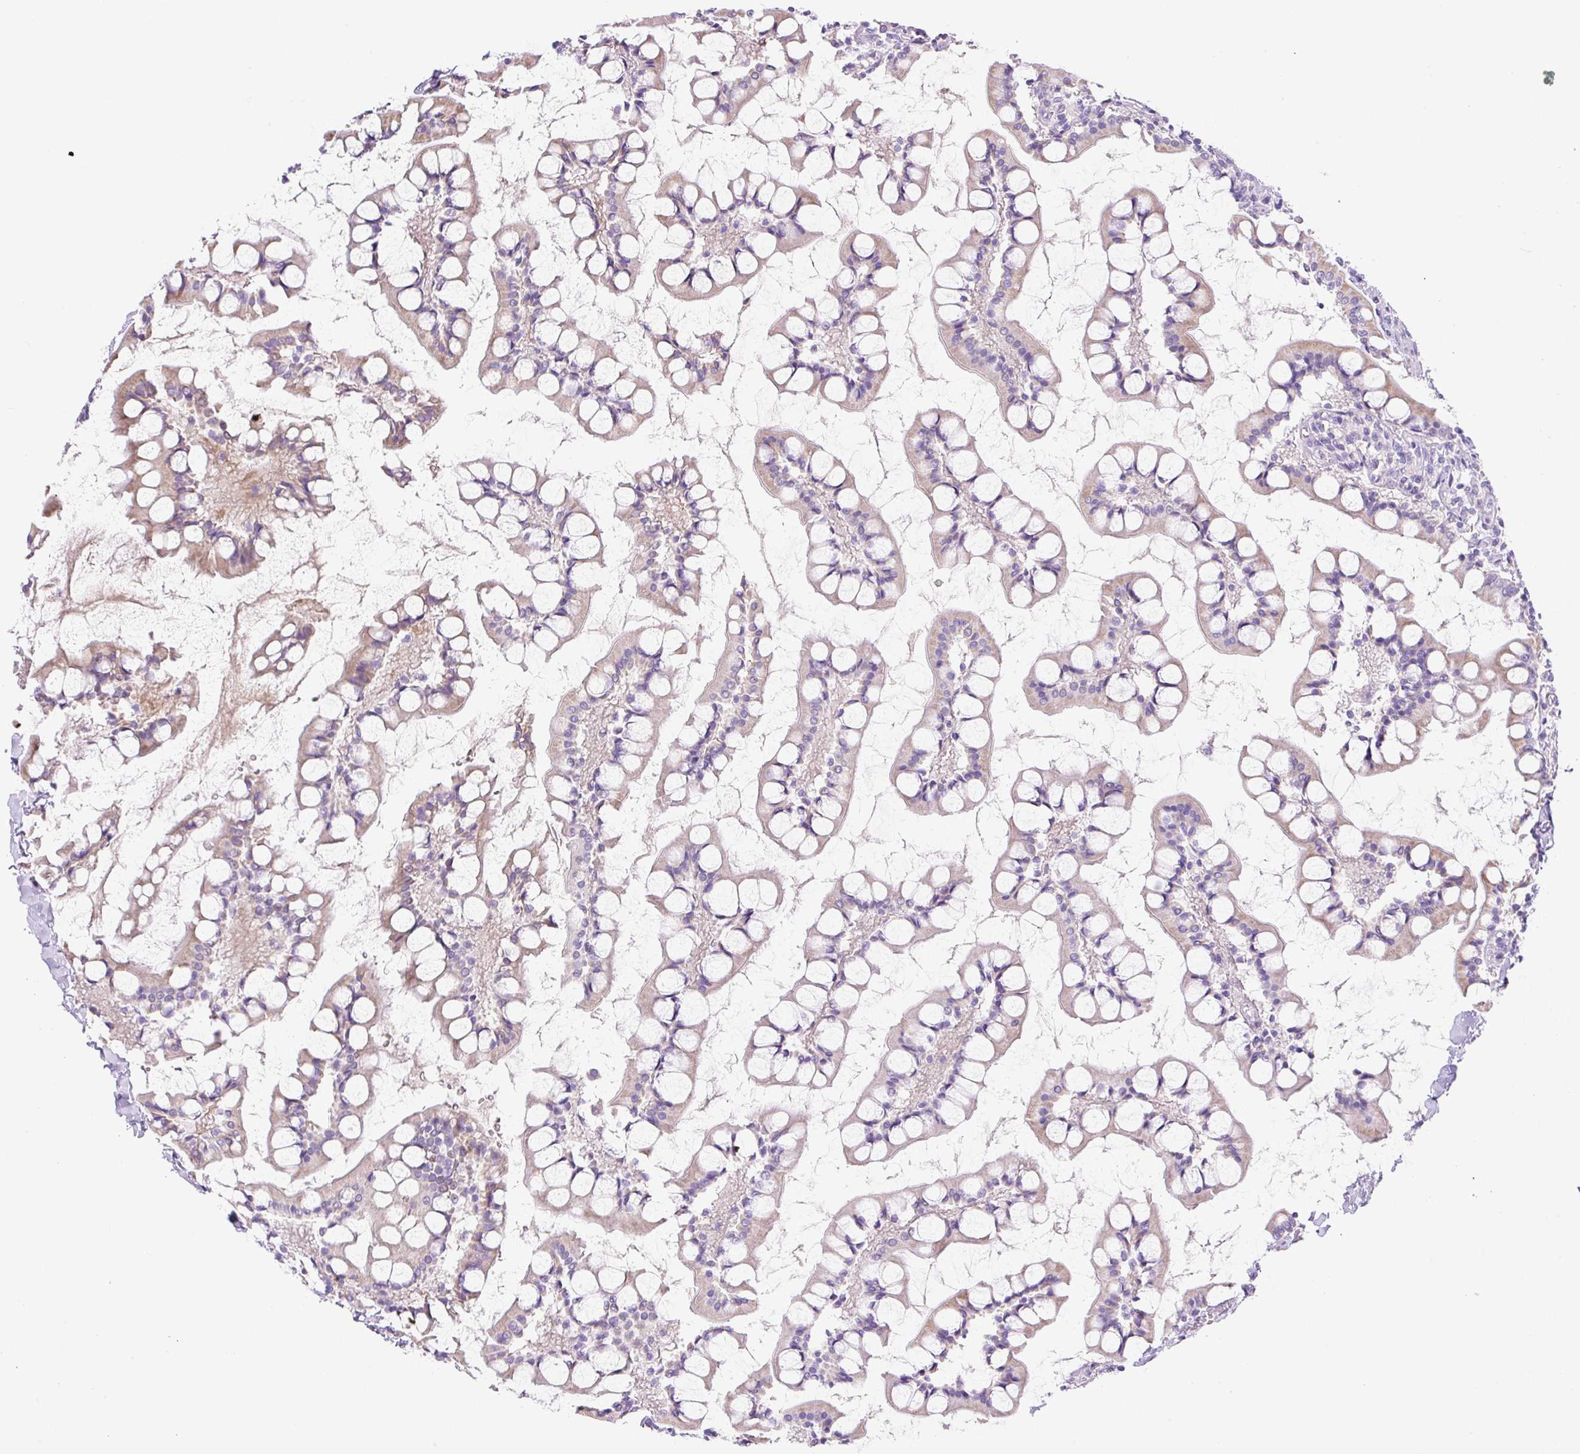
{"staining": {"intensity": "moderate", "quantity": "25%-75%", "location": "cytoplasmic/membranous"}, "tissue": "small intestine", "cell_type": "Glandular cells", "image_type": "normal", "snomed": [{"axis": "morphology", "description": "Normal tissue, NOS"}, {"axis": "topography", "description": "Small intestine"}], "caption": "Immunohistochemistry (IHC) micrograph of unremarkable human small intestine stained for a protein (brown), which displays medium levels of moderate cytoplasmic/membranous positivity in approximately 25%-75% of glandular cells.", "gene": "NDST3", "patient": {"sex": "male", "age": 52}}